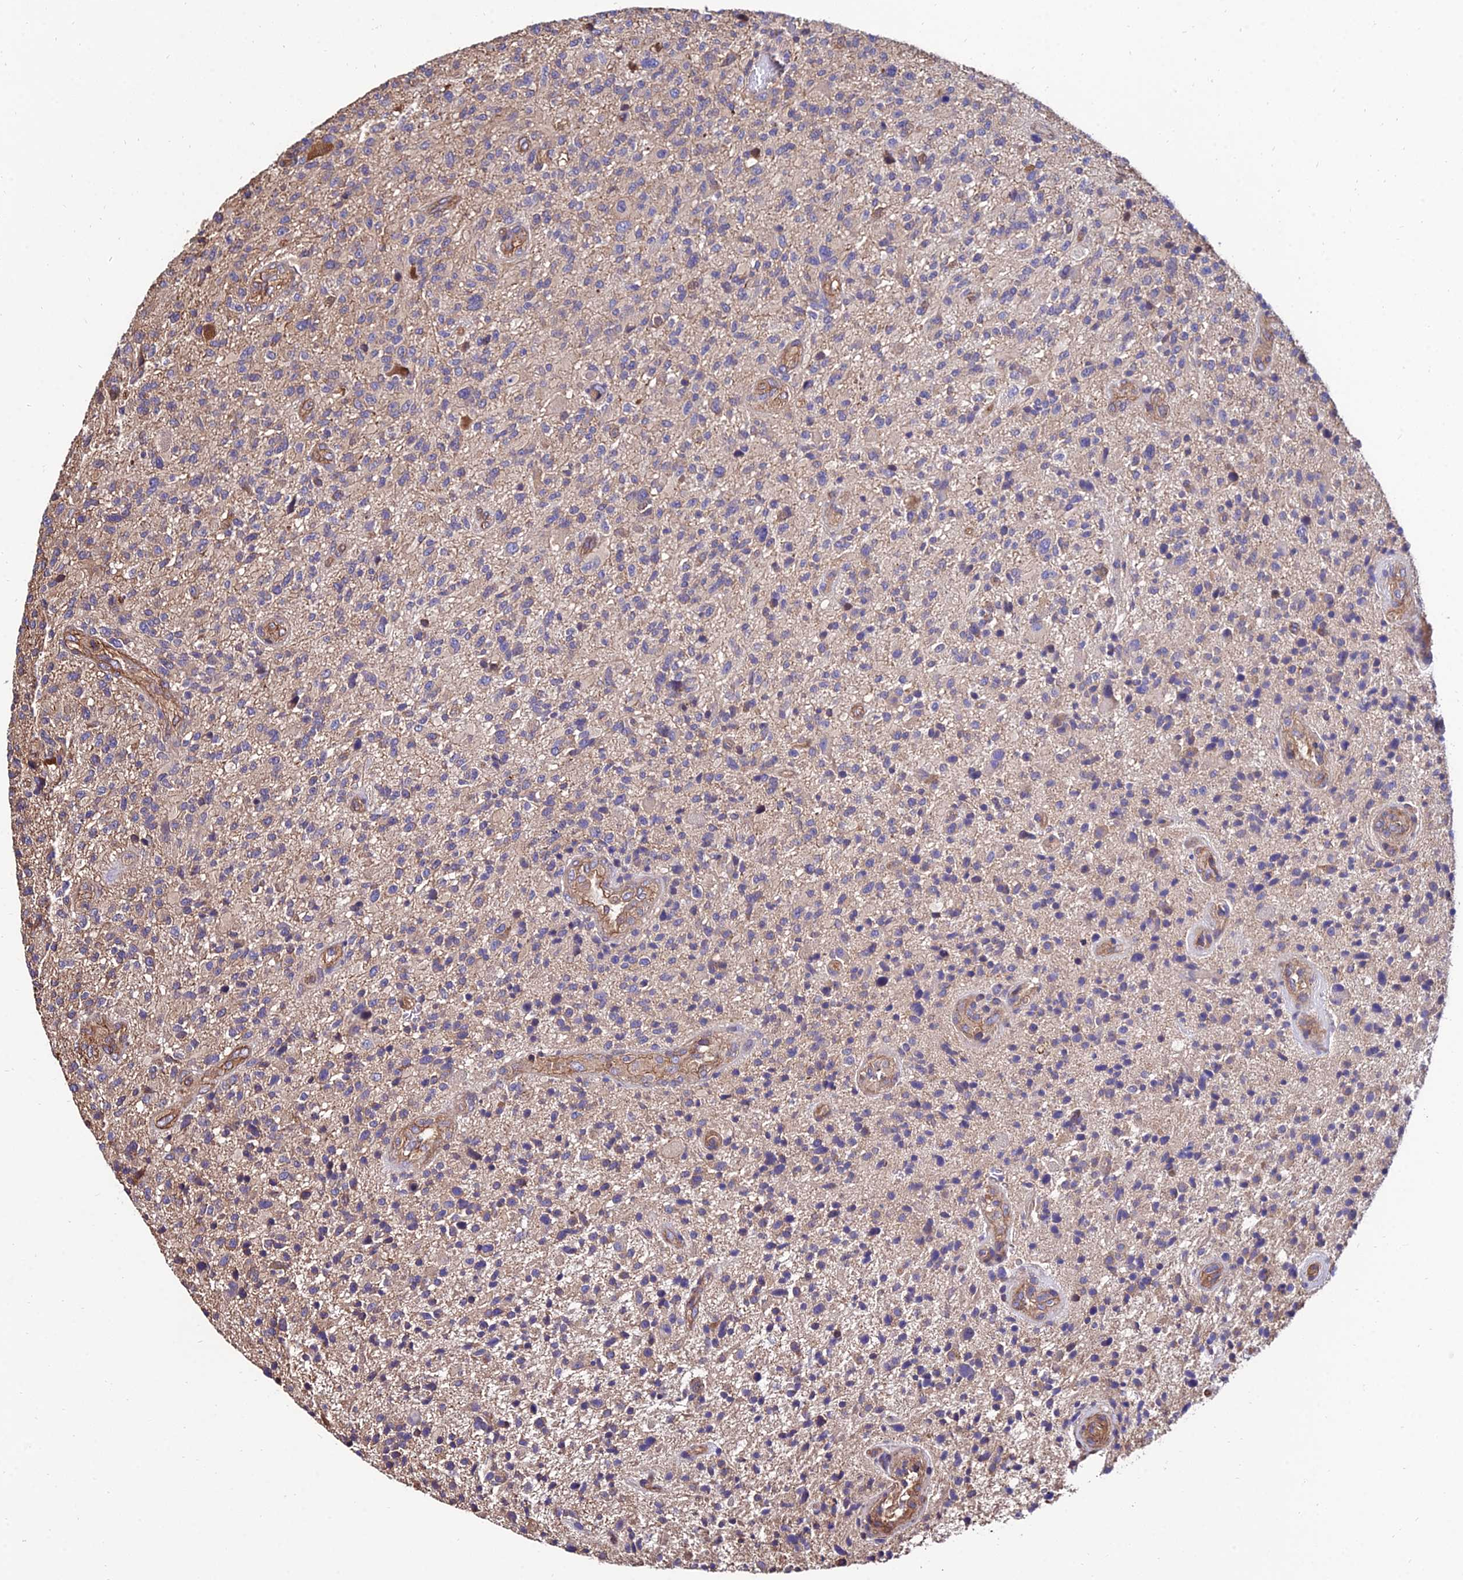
{"staining": {"intensity": "weak", "quantity": "<25%", "location": "cytoplasmic/membranous"}, "tissue": "glioma", "cell_type": "Tumor cells", "image_type": "cancer", "snomed": [{"axis": "morphology", "description": "Glioma, malignant, High grade"}, {"axis": "topography", "description": "Brain"}], "caption": "Protein analysis of malignant high-grade glioma reveals no significant expression in tumor cells.", "gene": "CALM2", "patient": {"sex": "male", "age": 47}}